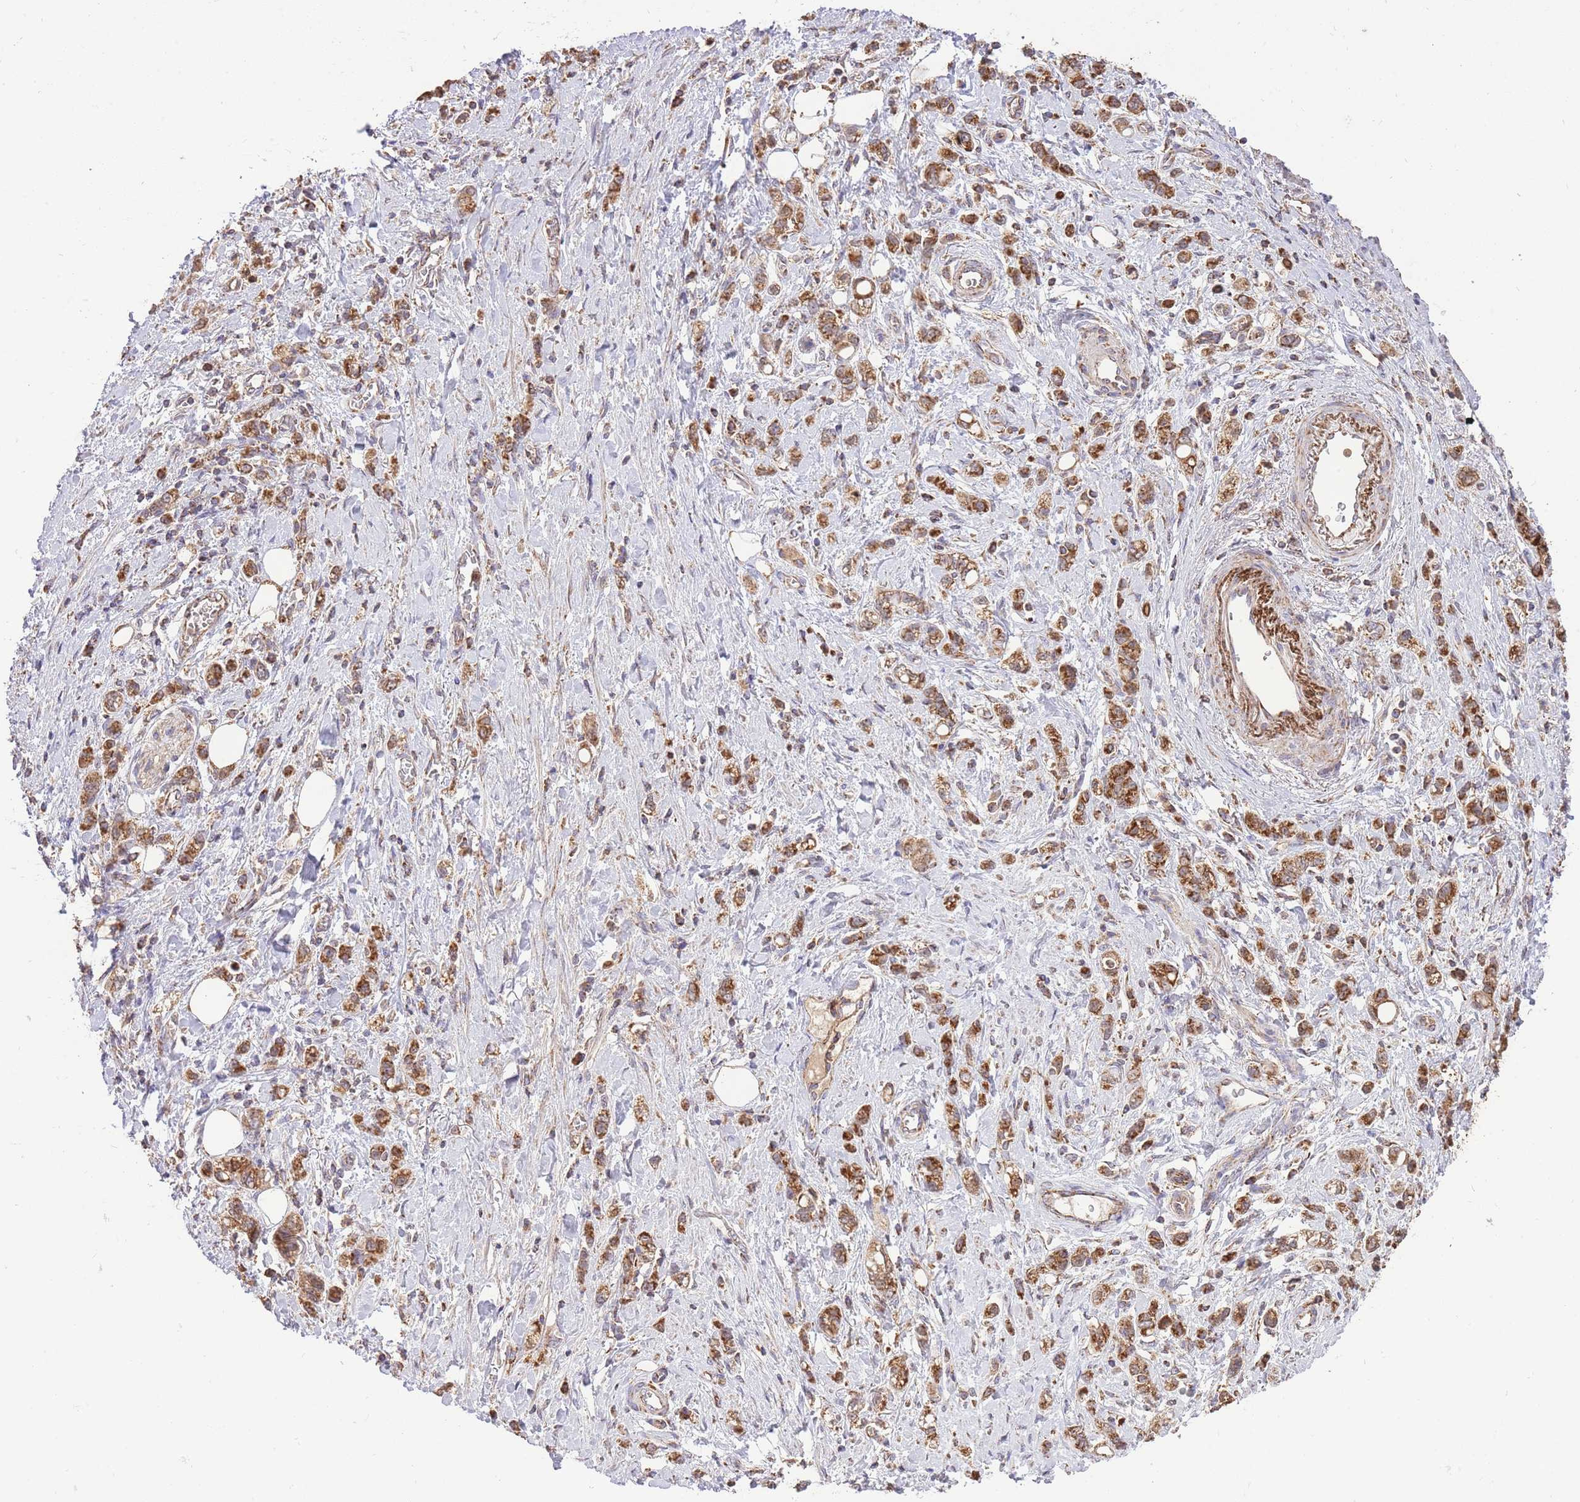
{"staining": {"intensity": "strong", "quantity": ">75%", "location": "cytoplasmic/membranous"}, "tissue": "stomach cancer", "cell_type": "Tumor cells", "image_type": "cancer", "snomed": [{"axis": "morphology", "description": "Adenocarcinoma, NOS"}, {"axis": "topography", "description": "Stomach"}], "caption": "Brown immunohistochemical staining in adenocarcinoma (stomach) demonstrates strong cytoplasmic/membranous positivity in about >75% of tumor cells.", "gene": "PREP", "patient": {"sex": "male", "age": 77}}